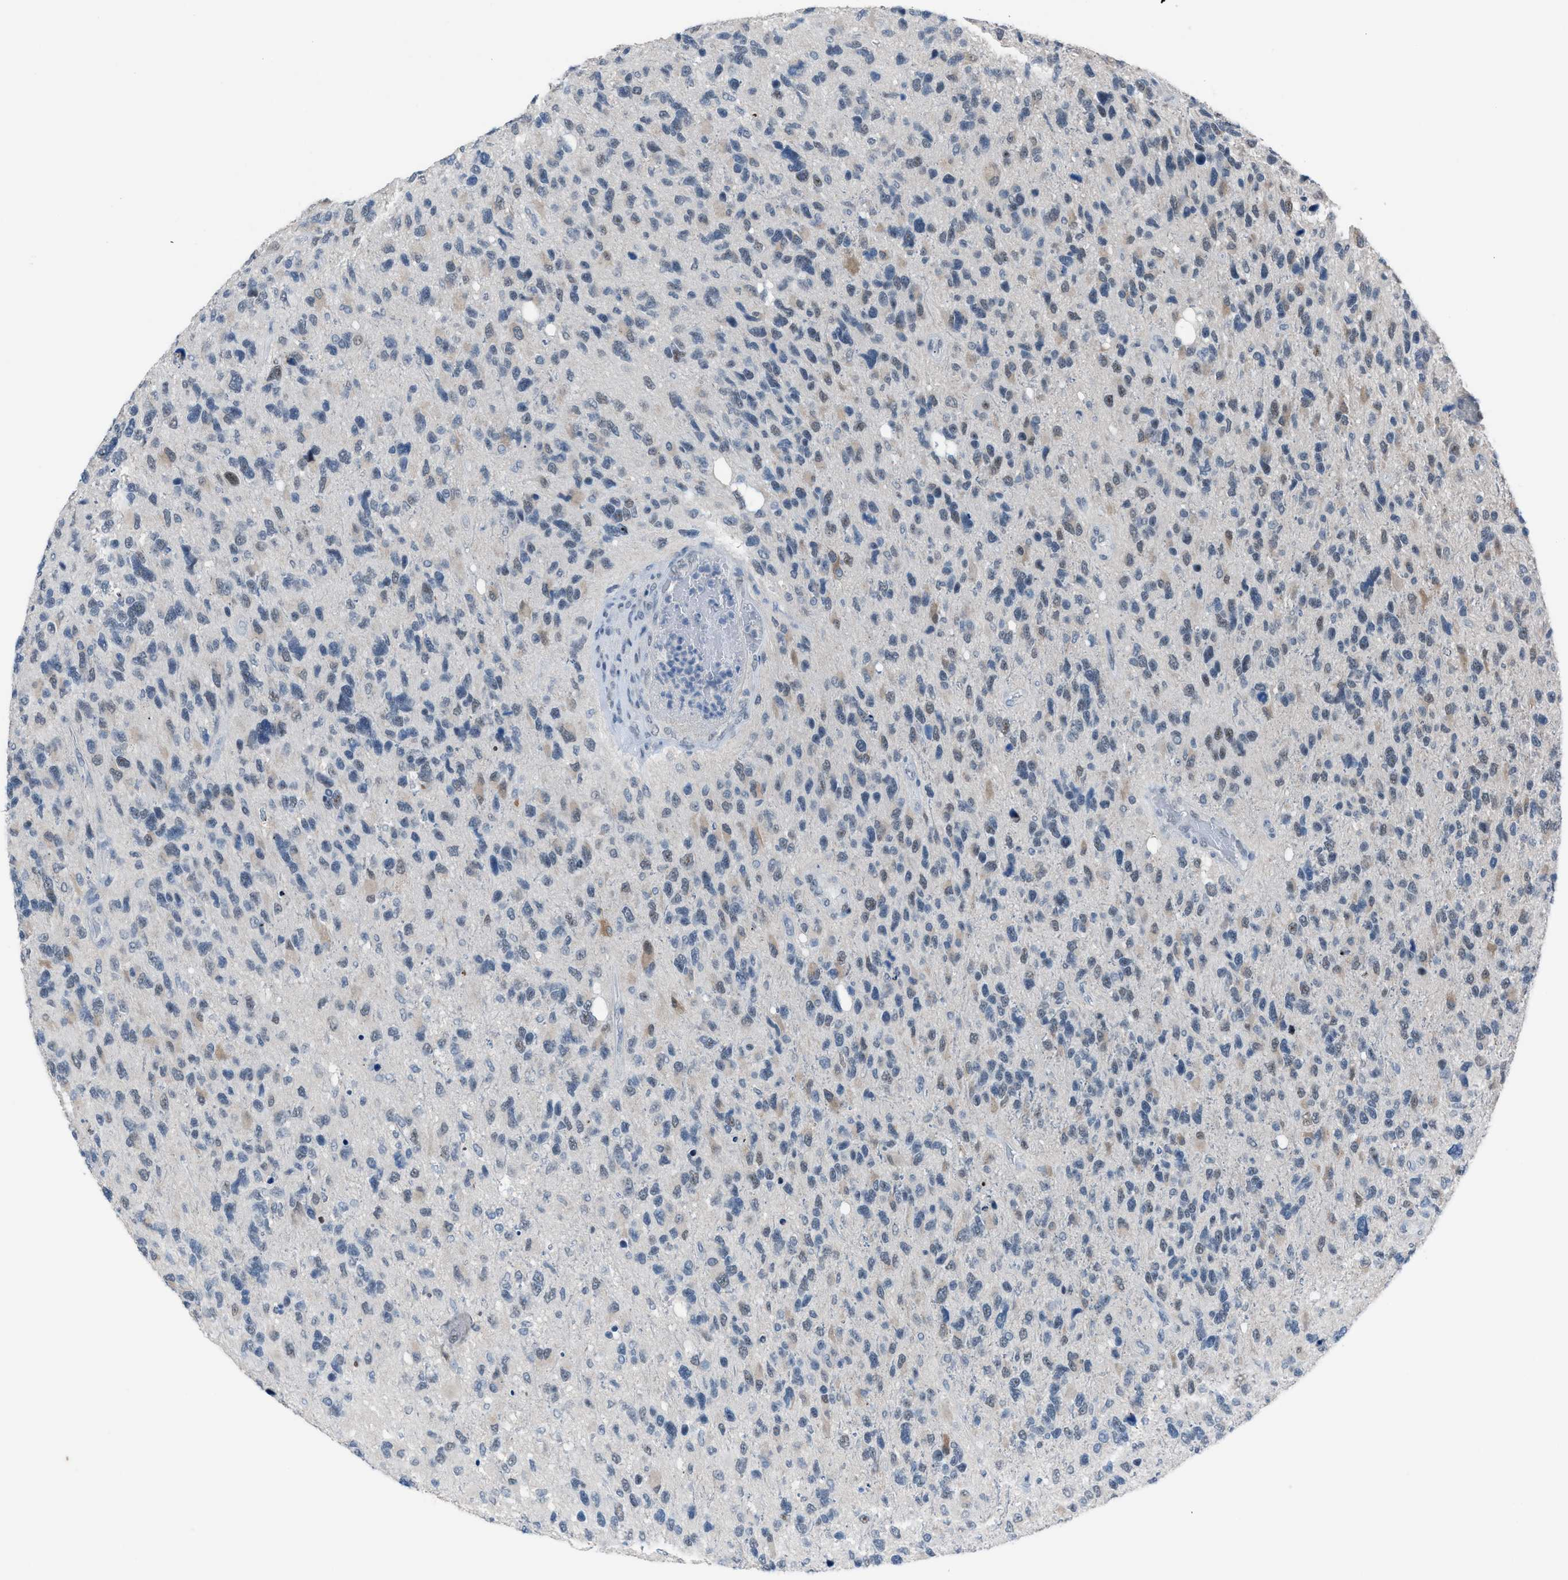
{"staining": {"intensity": "negative", "quantity": "none", "location": "none"}, "tissue": "glioma", "cell_type": "Tumor cells", "image_type": "cancer", "snomed": [{"axis": "morphology", "description": "Glioma, malignant, High grade"}, {"axis": "topography", "description": "Brain"}], "caption": "Tumor cells are negative for brown protein staining in malignant glioma (high-grade).", "gene": "ANAPC11", "patient": {"sex": "female", "age": 58}}